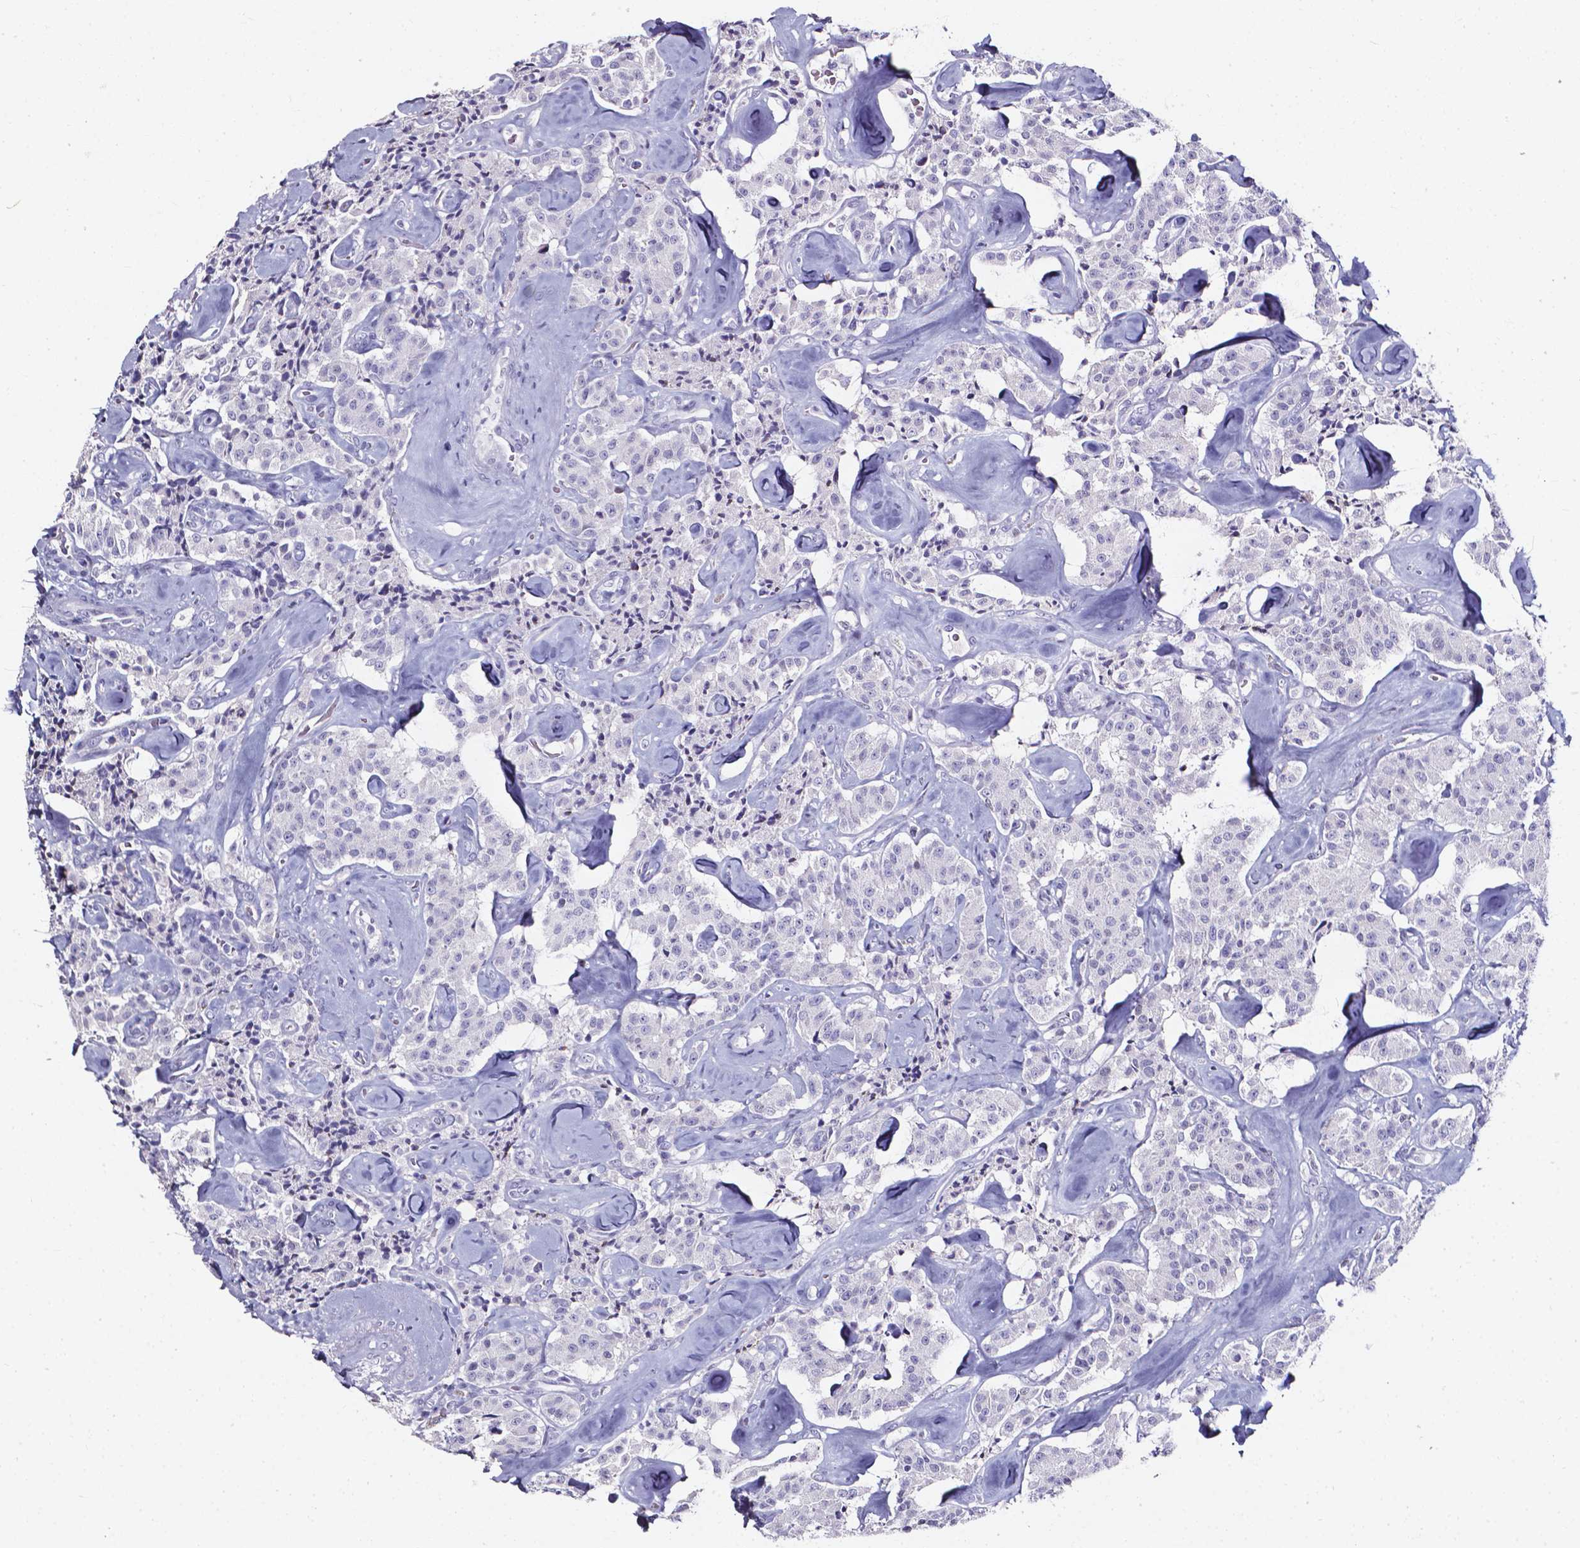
{"staining": {"intensity": "negative", "quantity": "none", "location": "none"}, "tissue": "carcinoid", "cell_type": "Tumor cells", "image_type": "cancer", "snomed": [{"axis": "morphology", "description": "Carcinoid, malignant, NOS"}, {"axis": "topography", "description": "Pancreas"}], "caption": "This is a photomicrograph of IHC staining of malignant carcinoid, which shows no positivity in tumor cells.", "gene": "AKR1B10", "patient": {"sex": "male", "age": 41}}